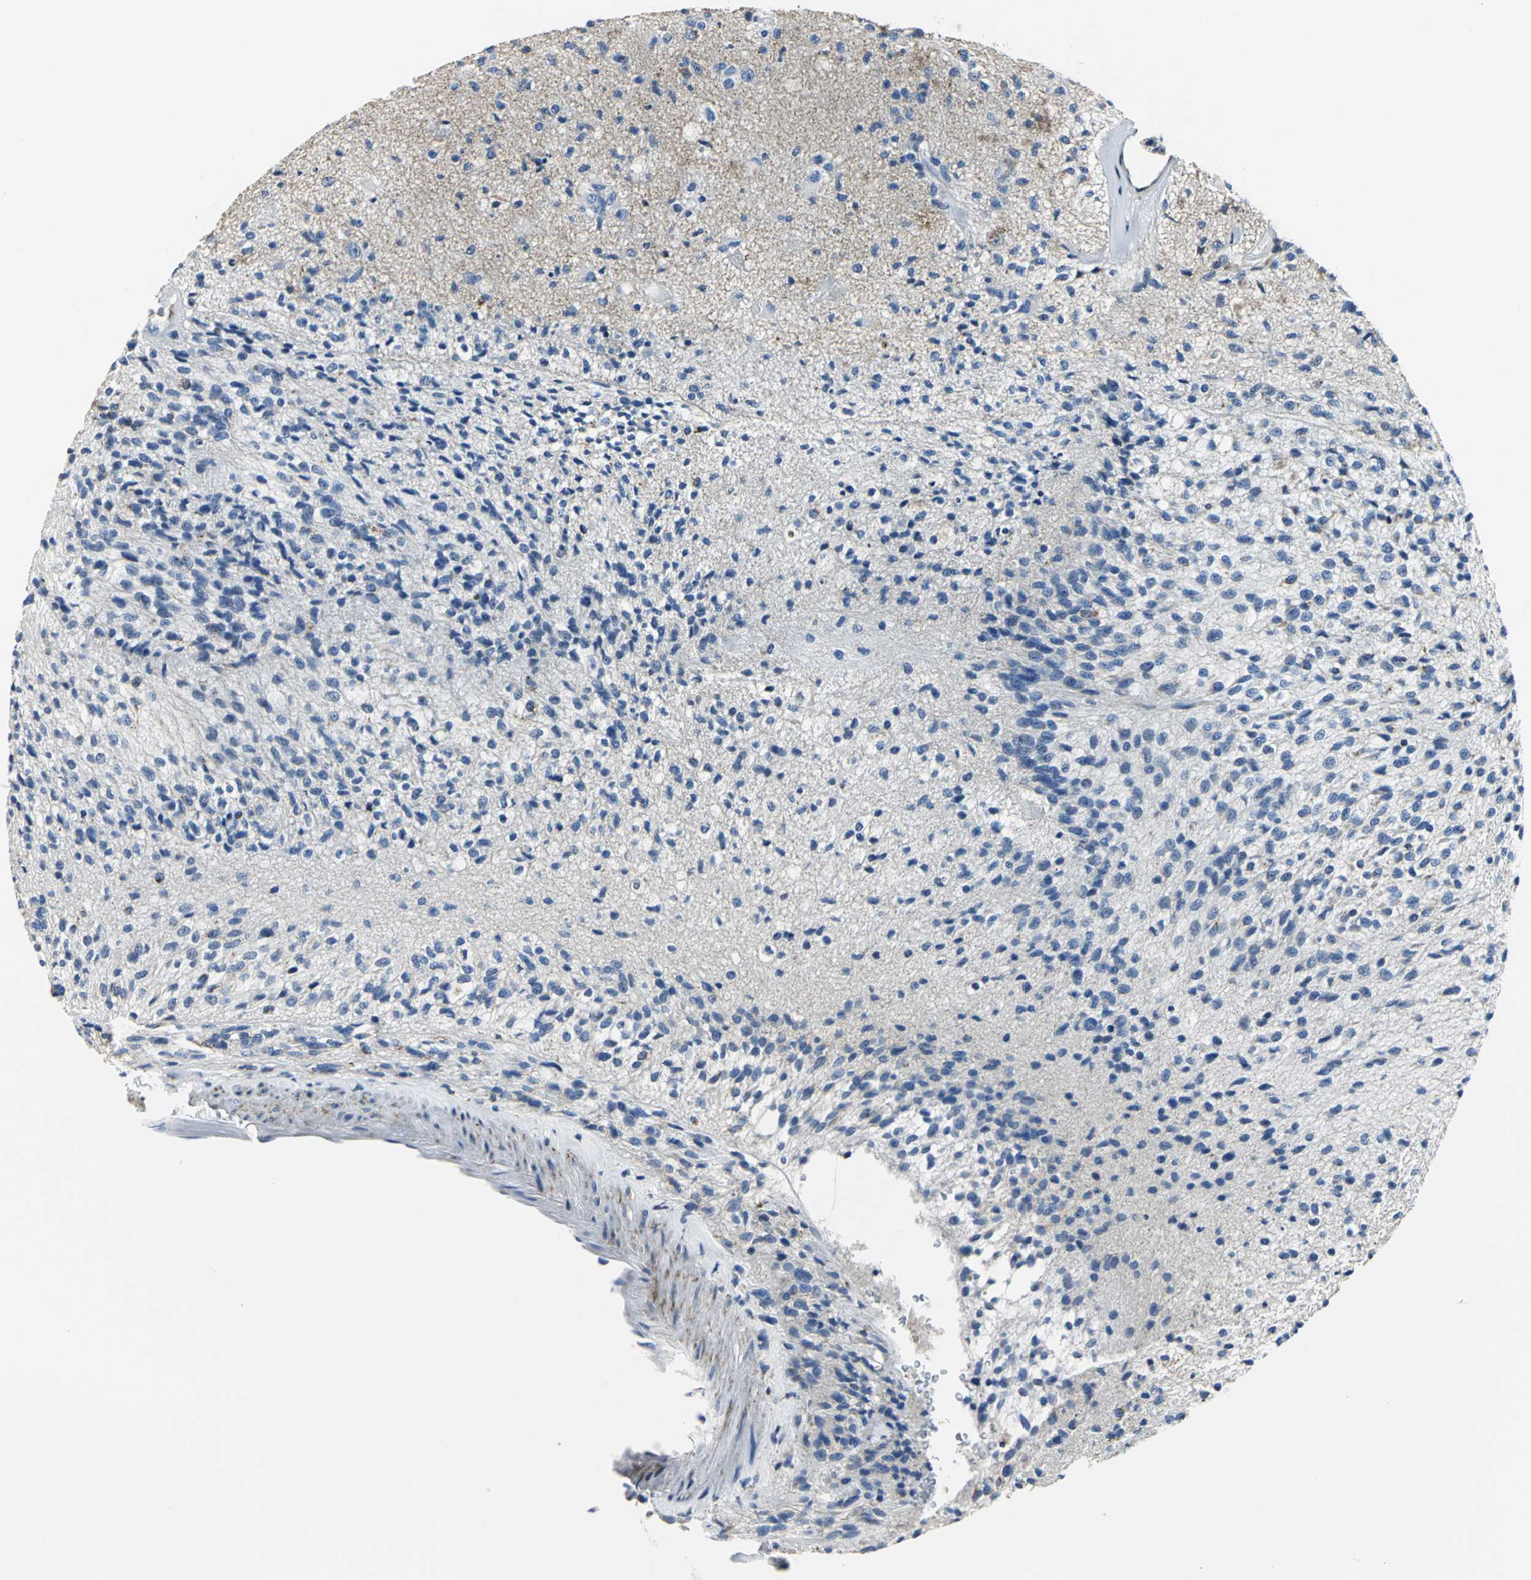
{"staining": {"intensity": "negative", "quantity": "none", "location": "none"}, "tissue": "glioma", "cell_type": "Tumor cells", "image_type": "cancer", "snomed": [{"axis": "morphology", "description": "Normal tissue, NOS"}, {"axis": "morphology", "description": "Glioma, malignant, High grade"}, {"axis": "topography", "description": "Cerebral cortex"}], "caption": "Glioma stained for a protein using immunohistochemistry exhibits no expression tumor cells.", "gene": "IFI6", "patient": {"sex": "male", "age": 77}}